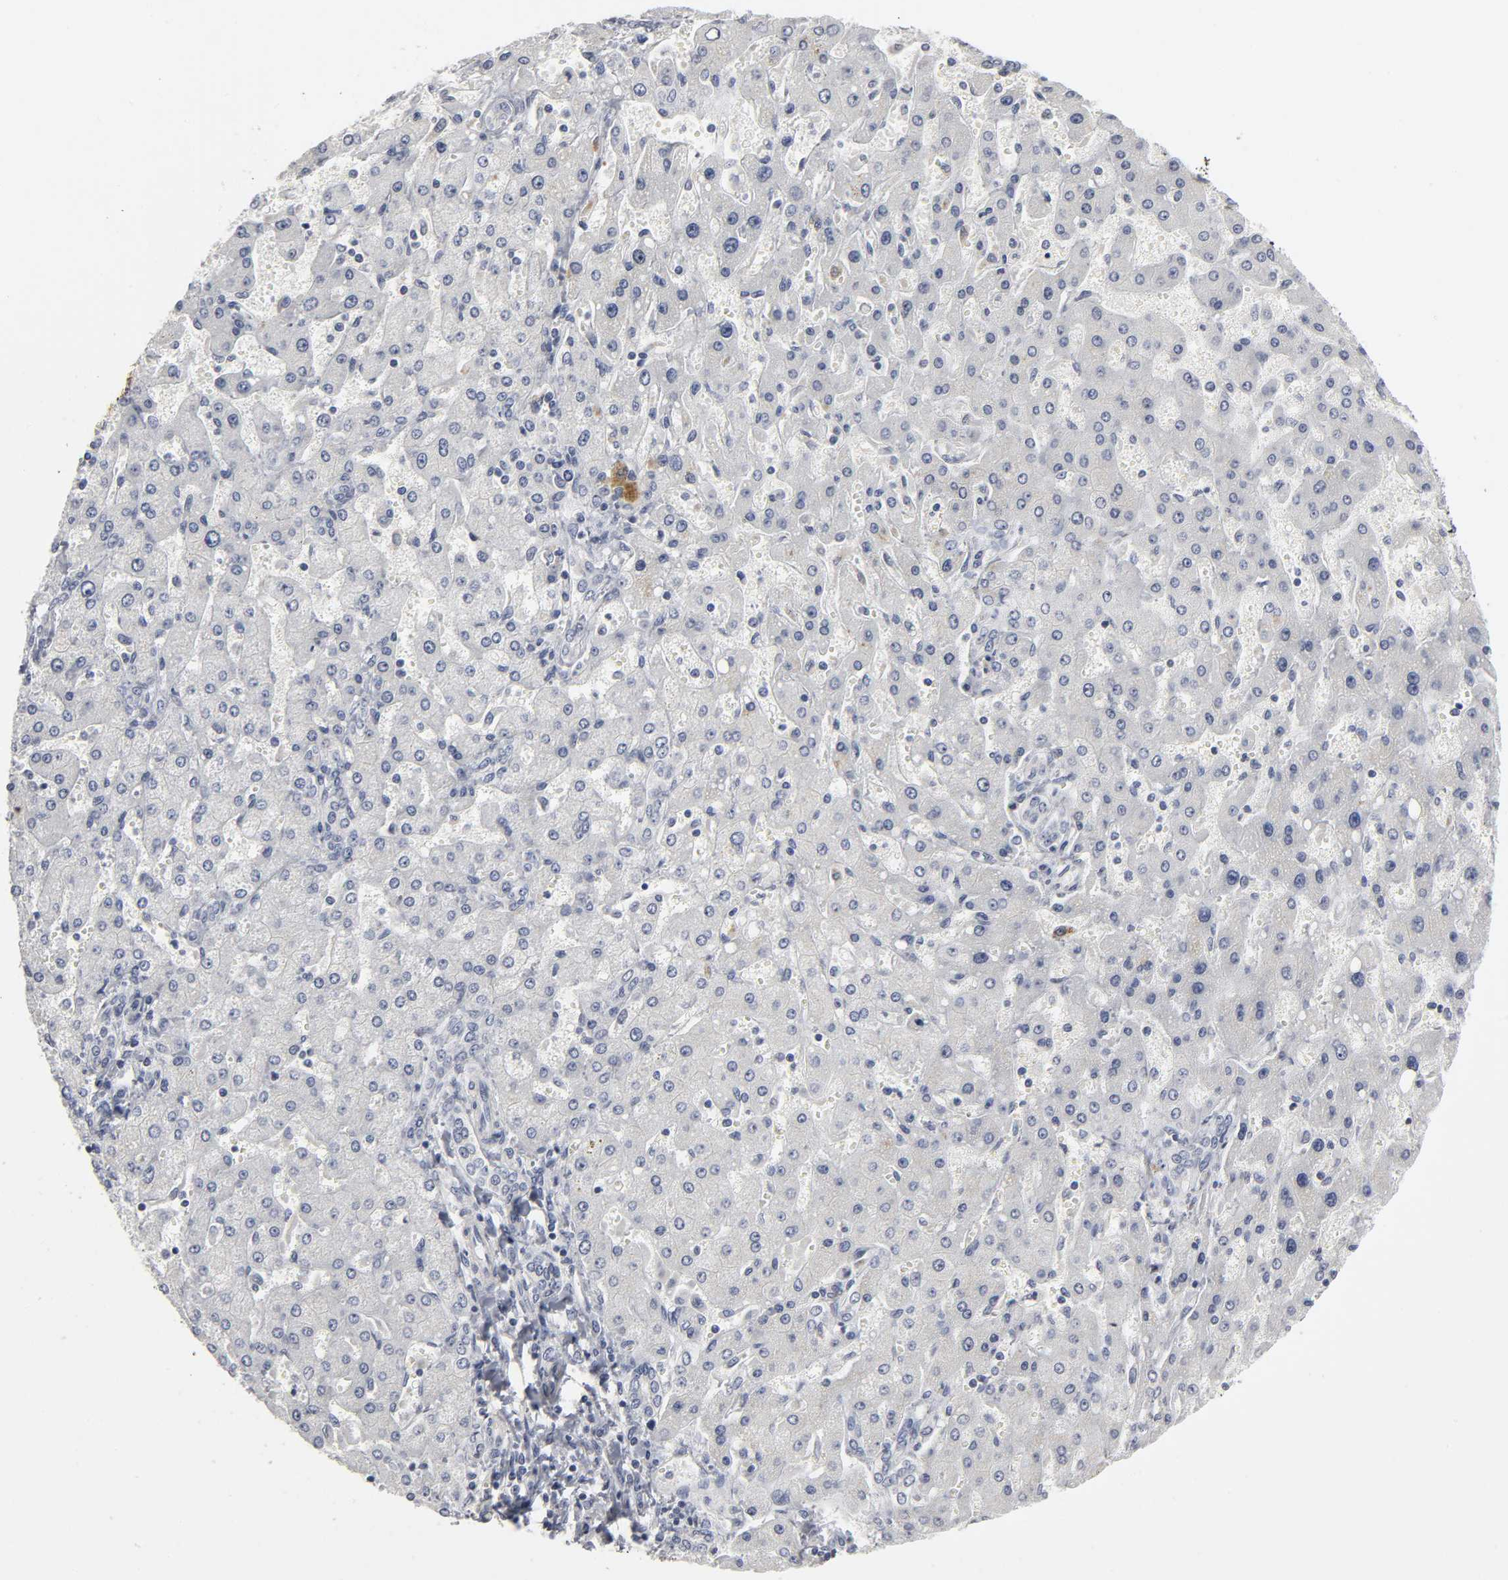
{"staining": {"intensity": "negative", "quantity": "none", "location": "none"}, "tissue": "liver cancer", "cell_type": "Tumor cells", "image_type": "cancer", "snomed": [{"axis": "morphology", "description": "Carcinoma, Hepatocellular, NOS"}, {"axis": "topography", "description": "Liver"}], "caption": "Immunohistochemistry (IHC) micrograph of liver cancer stained for a protein (brown), which exhibits no expression in tumor cells. Nuclei are stained in blue.", "gene": "TCAP", "patient": {"sex": "female", "age": 53}}